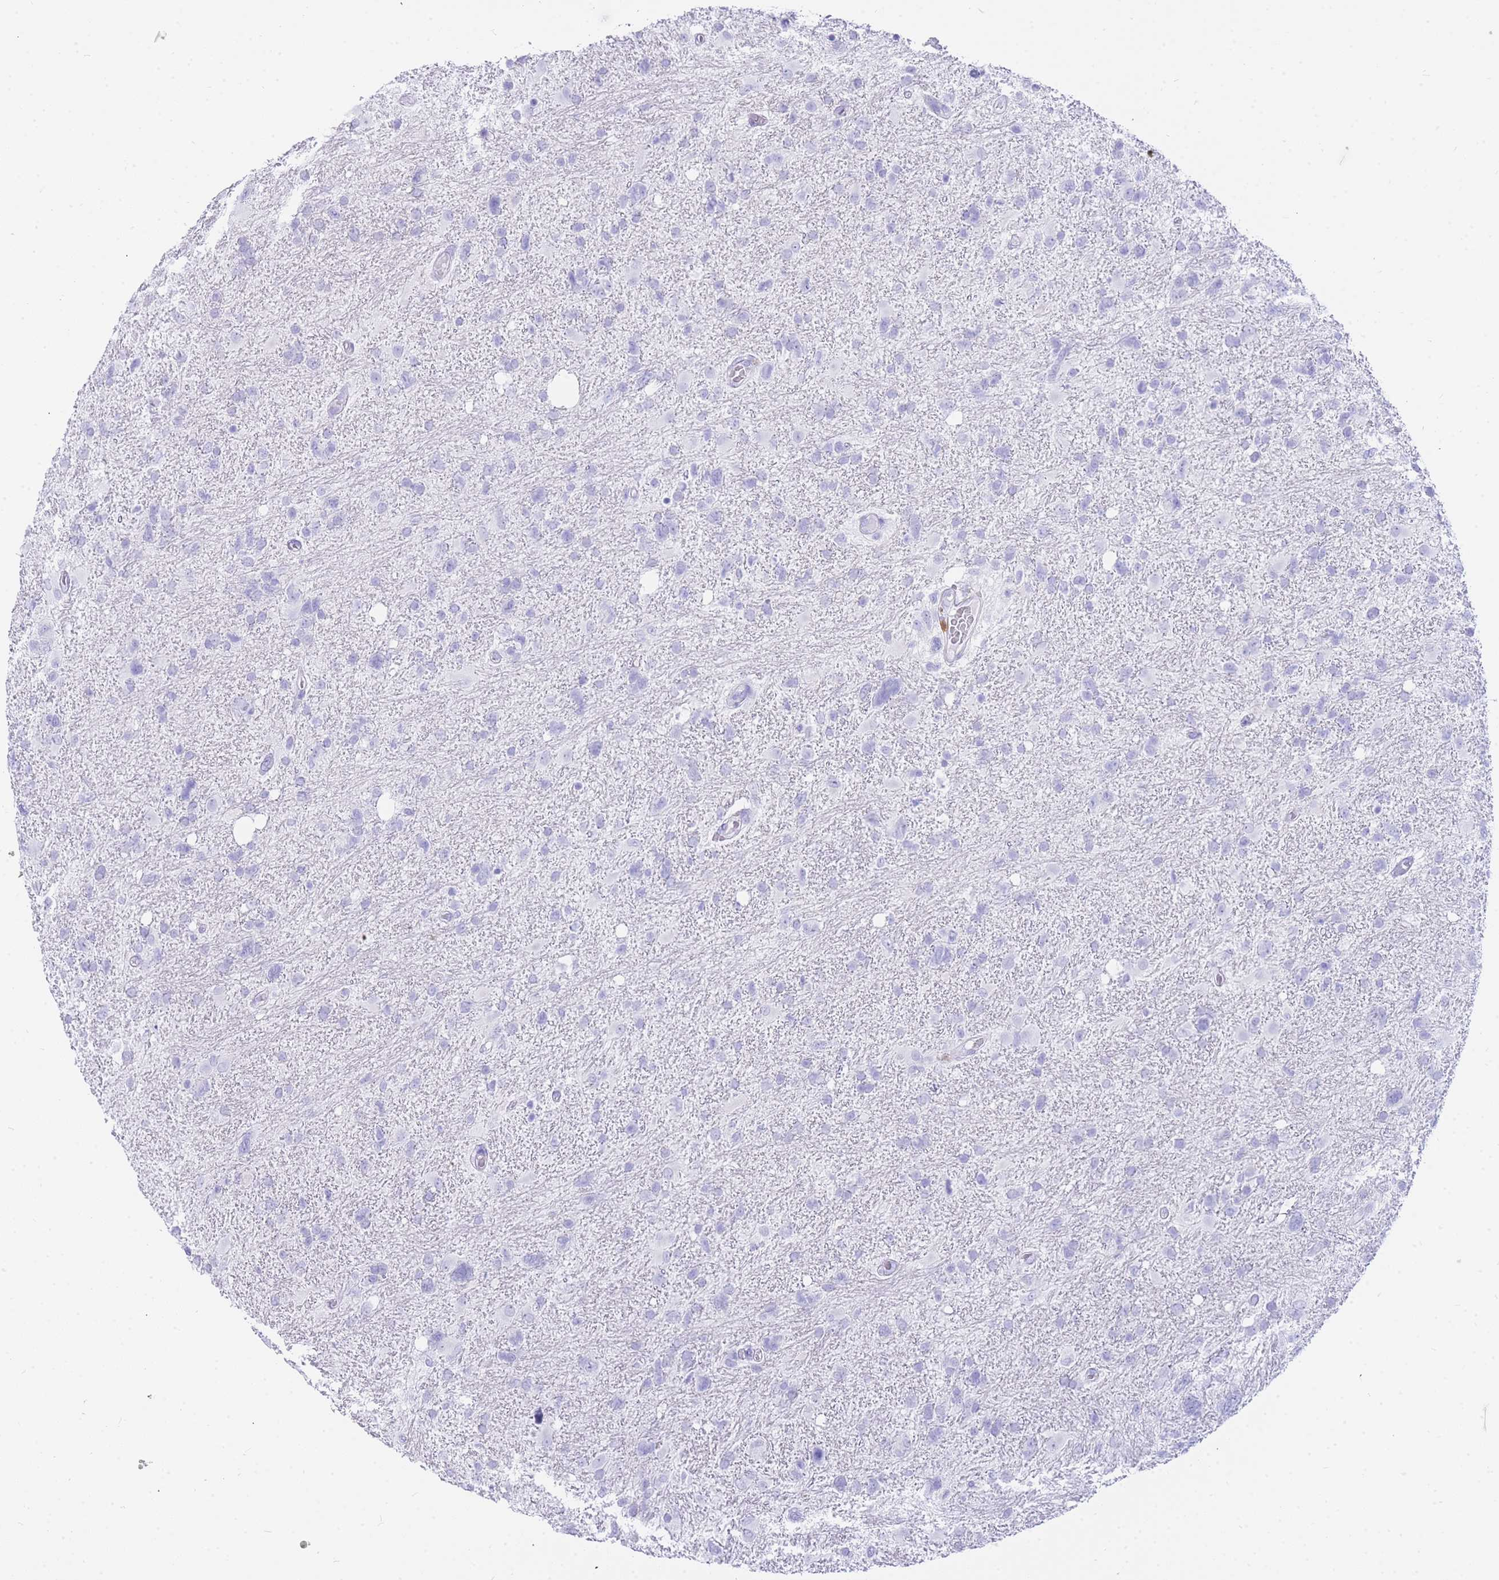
{"staining": {"intensity": "negative", "quantity": "none", "location": "none"}, "tissue": "glioma", "cell_type": "Tumor cells", "image_type": "cancer", "snomed": [{"axis": "morphology", "description": "Glioma, malignant, High grade"}, {"axis": "topography", "description": "Brain"}], "caption": "Image shows no protein staining in tumor cells of high-grade glioma (malignant) tissue. (IHC, brightfield microscopy, high magnification).", "gene": "HERC1", "patient": {"sex": "male", "age": 61}}